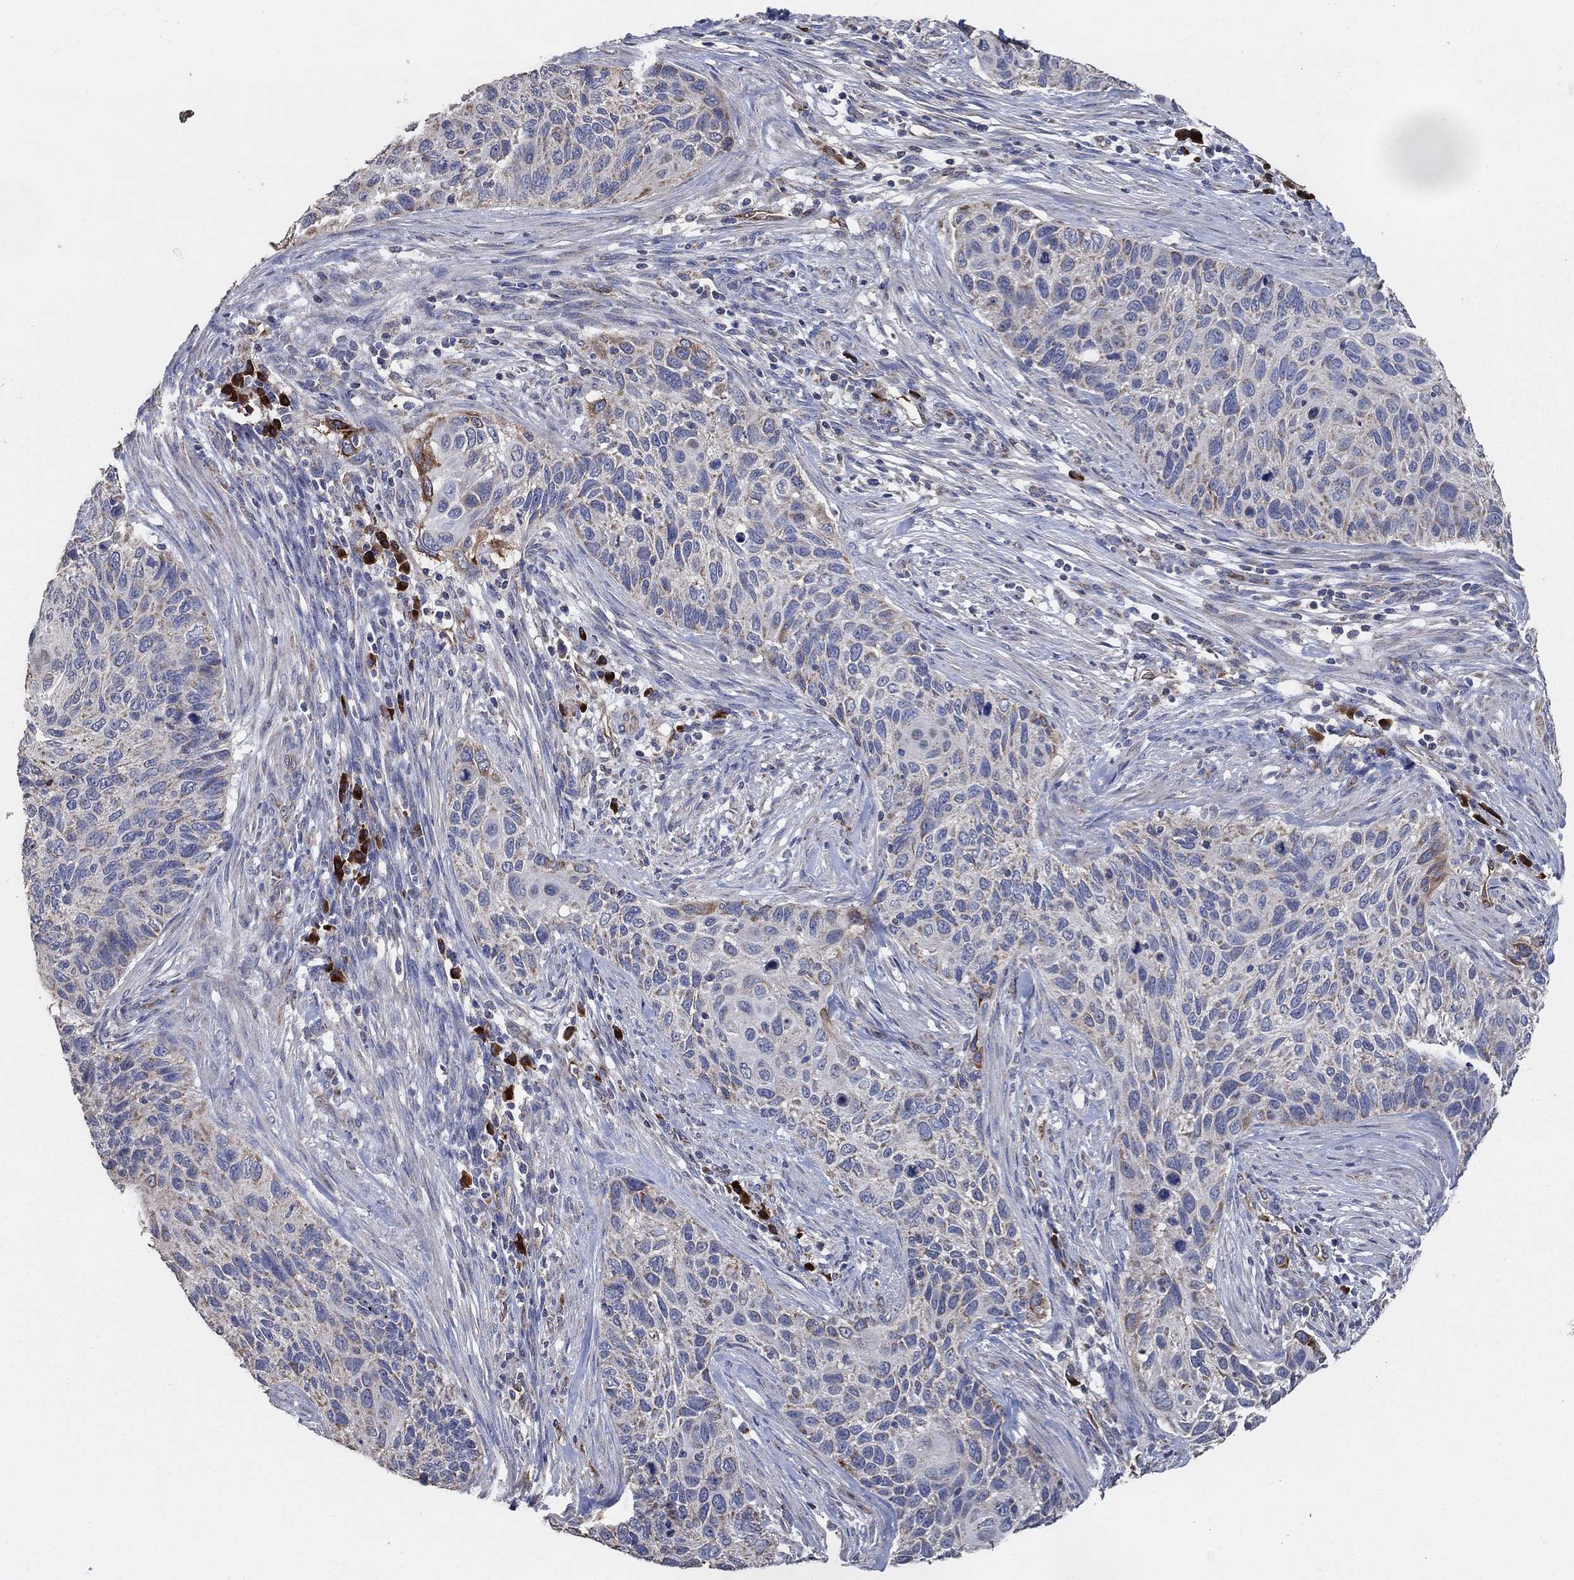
{"staining": {"intensity": "negative", "quantity": "none", "location": "none"}, "tissue": "cervical cancer", "cell_type": "Tumor cells", "image_type": "cancer", "snomed": [{"axis": "morphology", "description": "Squamous cell carcinoma, NOS"}, {"axis": "topography", "description": "Cervix"}], "caption": "Cervical squamous cell carcinoma was stained to show a protein in brown. There is no significant positivity in tumor cells.", "gene": "HID1", "patient": {"sex": "female", "age": 70}}